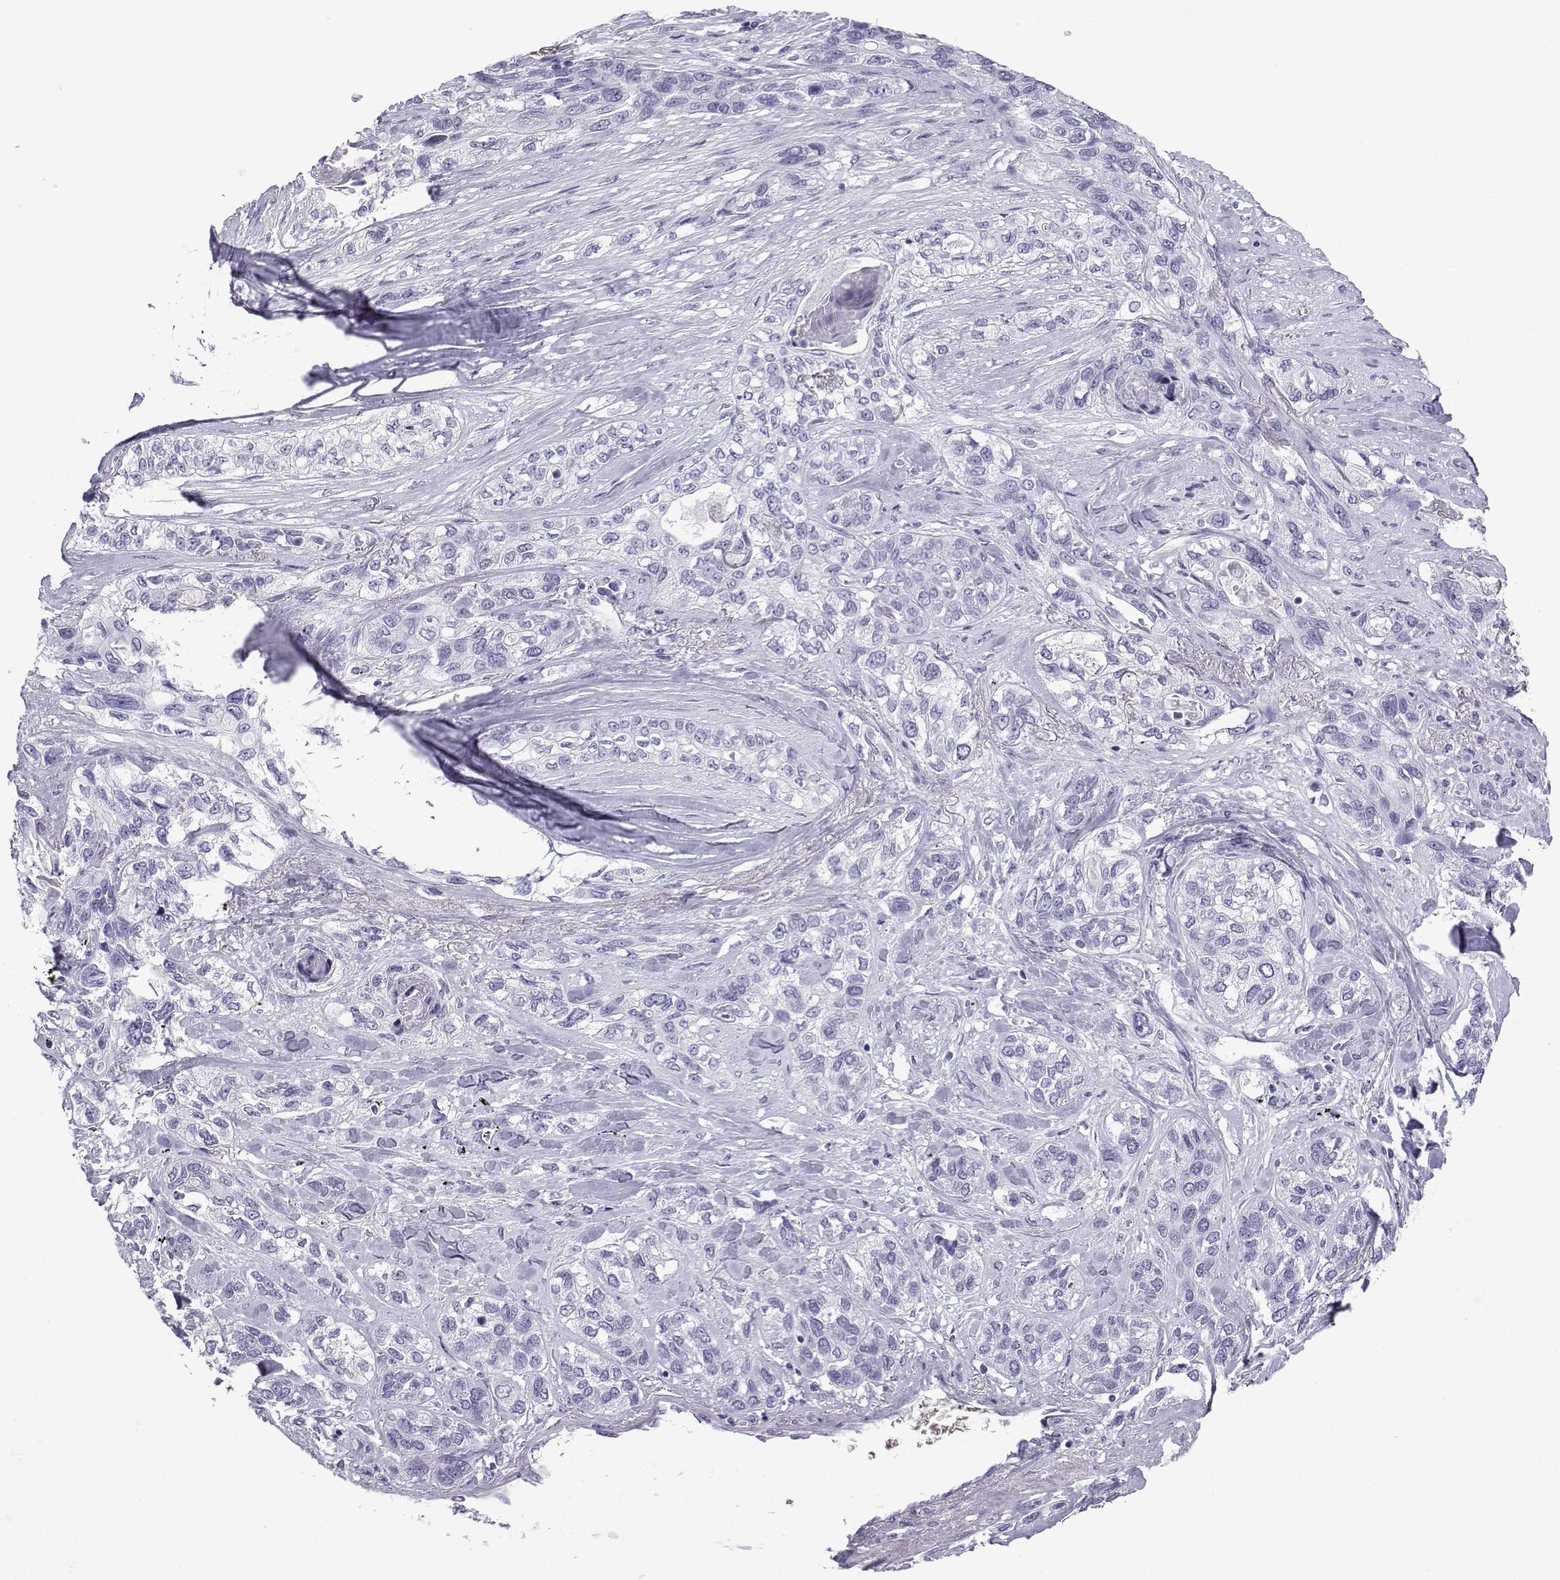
{"staining": {"intensity": "negative", "quantity": "none", "location": "none"}, "tissue": "lung cancer", "cell_type": "Tumor cells", "image_type": "cancer", "snomed": [{"axis": "morphology", "description": "Squamous cell carcinoma, NOS"}, {"axis": "topography", "description": "Lung"}], "caption": "Immunohistochemistry histopathology image of neoplastic tissue: squamous cell carcinoma (lung) stained with DAB demonstrates no significant protein positivity in tumor cells. (Immunohistochemistry (ihc), brightfield microscopy, high magnification).", "gene": "TRIM46", "patient": {"sex": "female", "age": 70}}